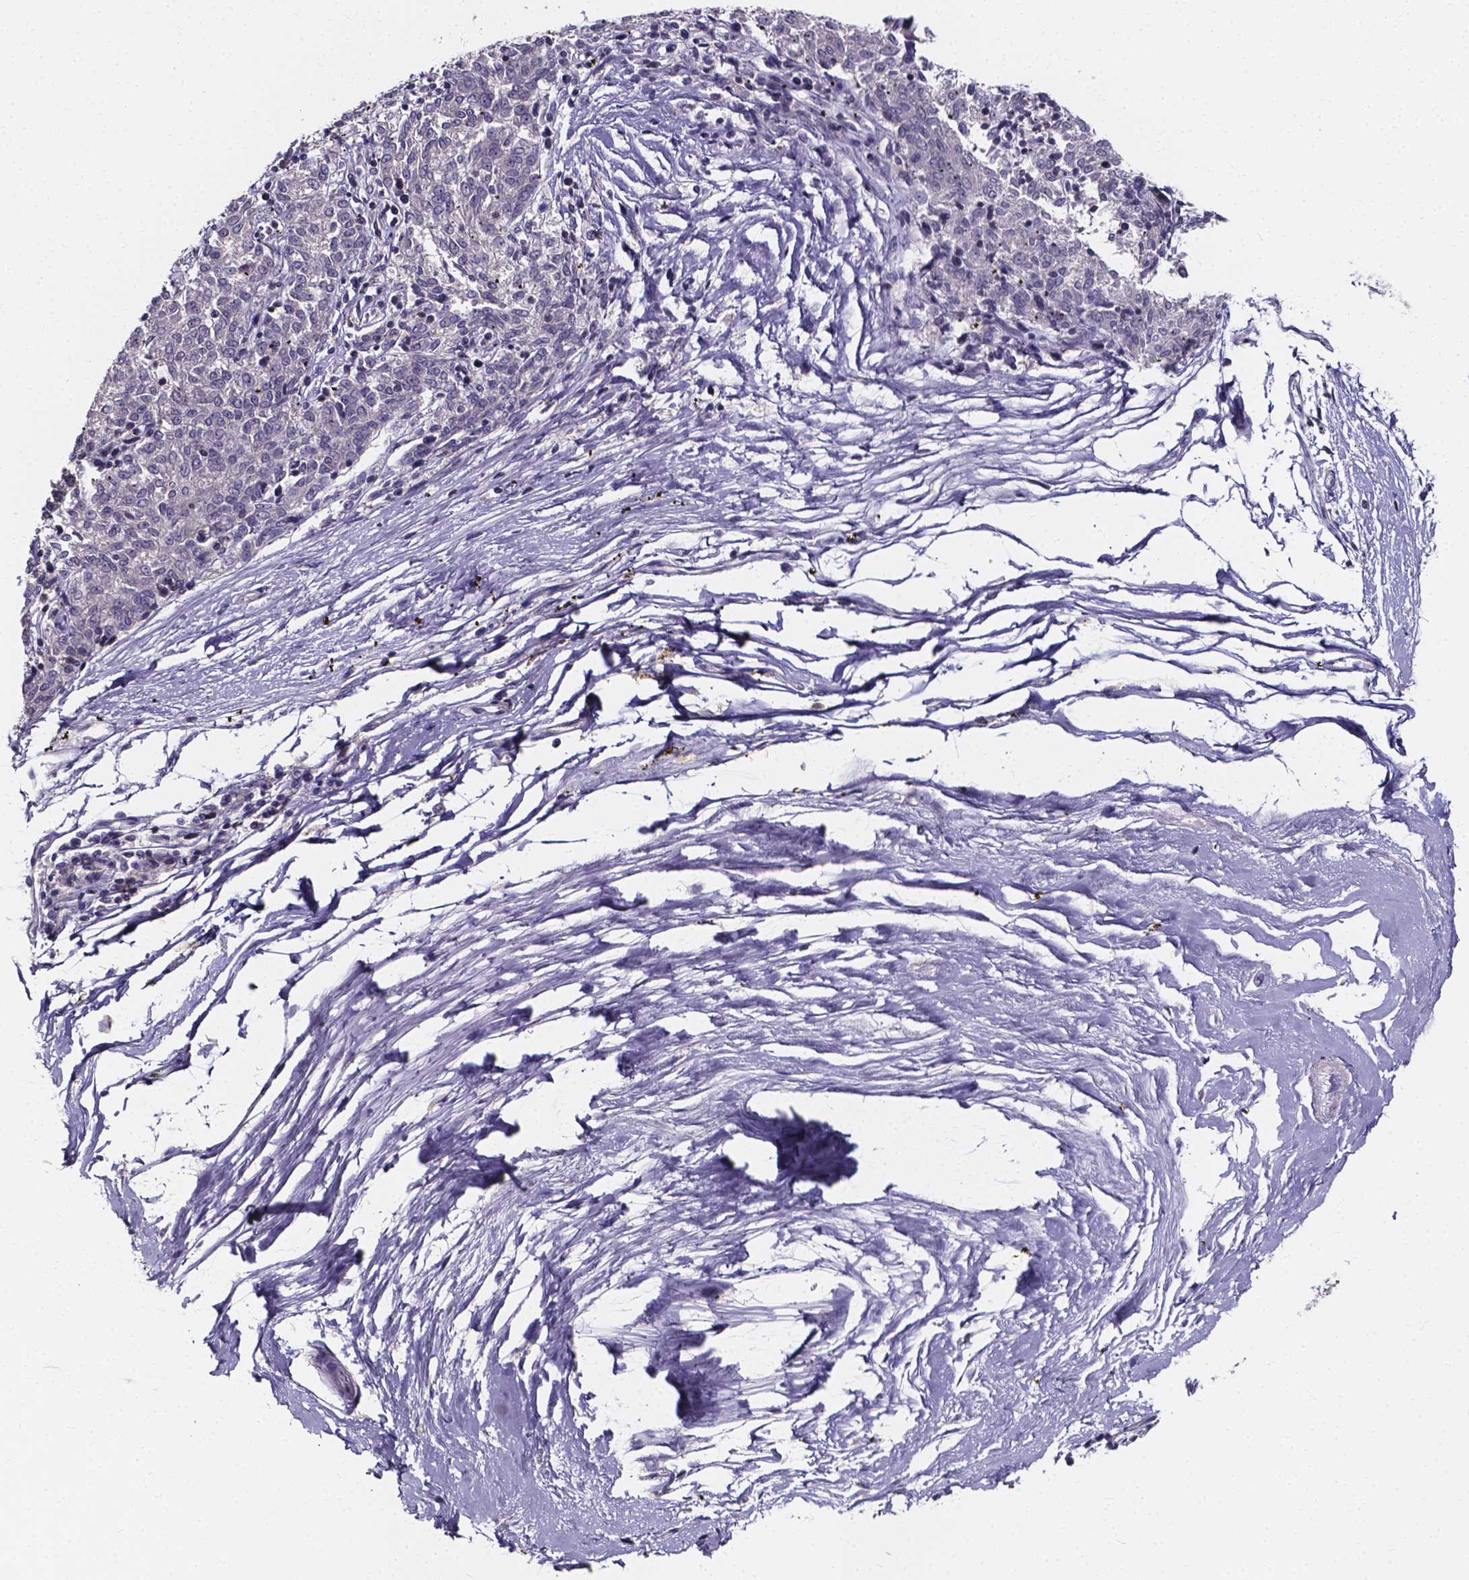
{"staining": {"intensity": "negative", "quantity": "none", "location": "none"}, "tissue": "melanoma", "cell_type": "Tumor cells", "image_type": "cancer", "snomed": [{"axis": "morphology", "description": "Malignant melanoma, NOS"}, {"axis": "topography", "description": "Skin"}], "caption": "This image is of malignant melanoma stained with immunohistochemistry to label a protein in brown with the nuclei are counter-stained blue. There is no expression in tumor cells.", "gene": "THEMIS", "patient": {"sex": "female", "age": 72}}